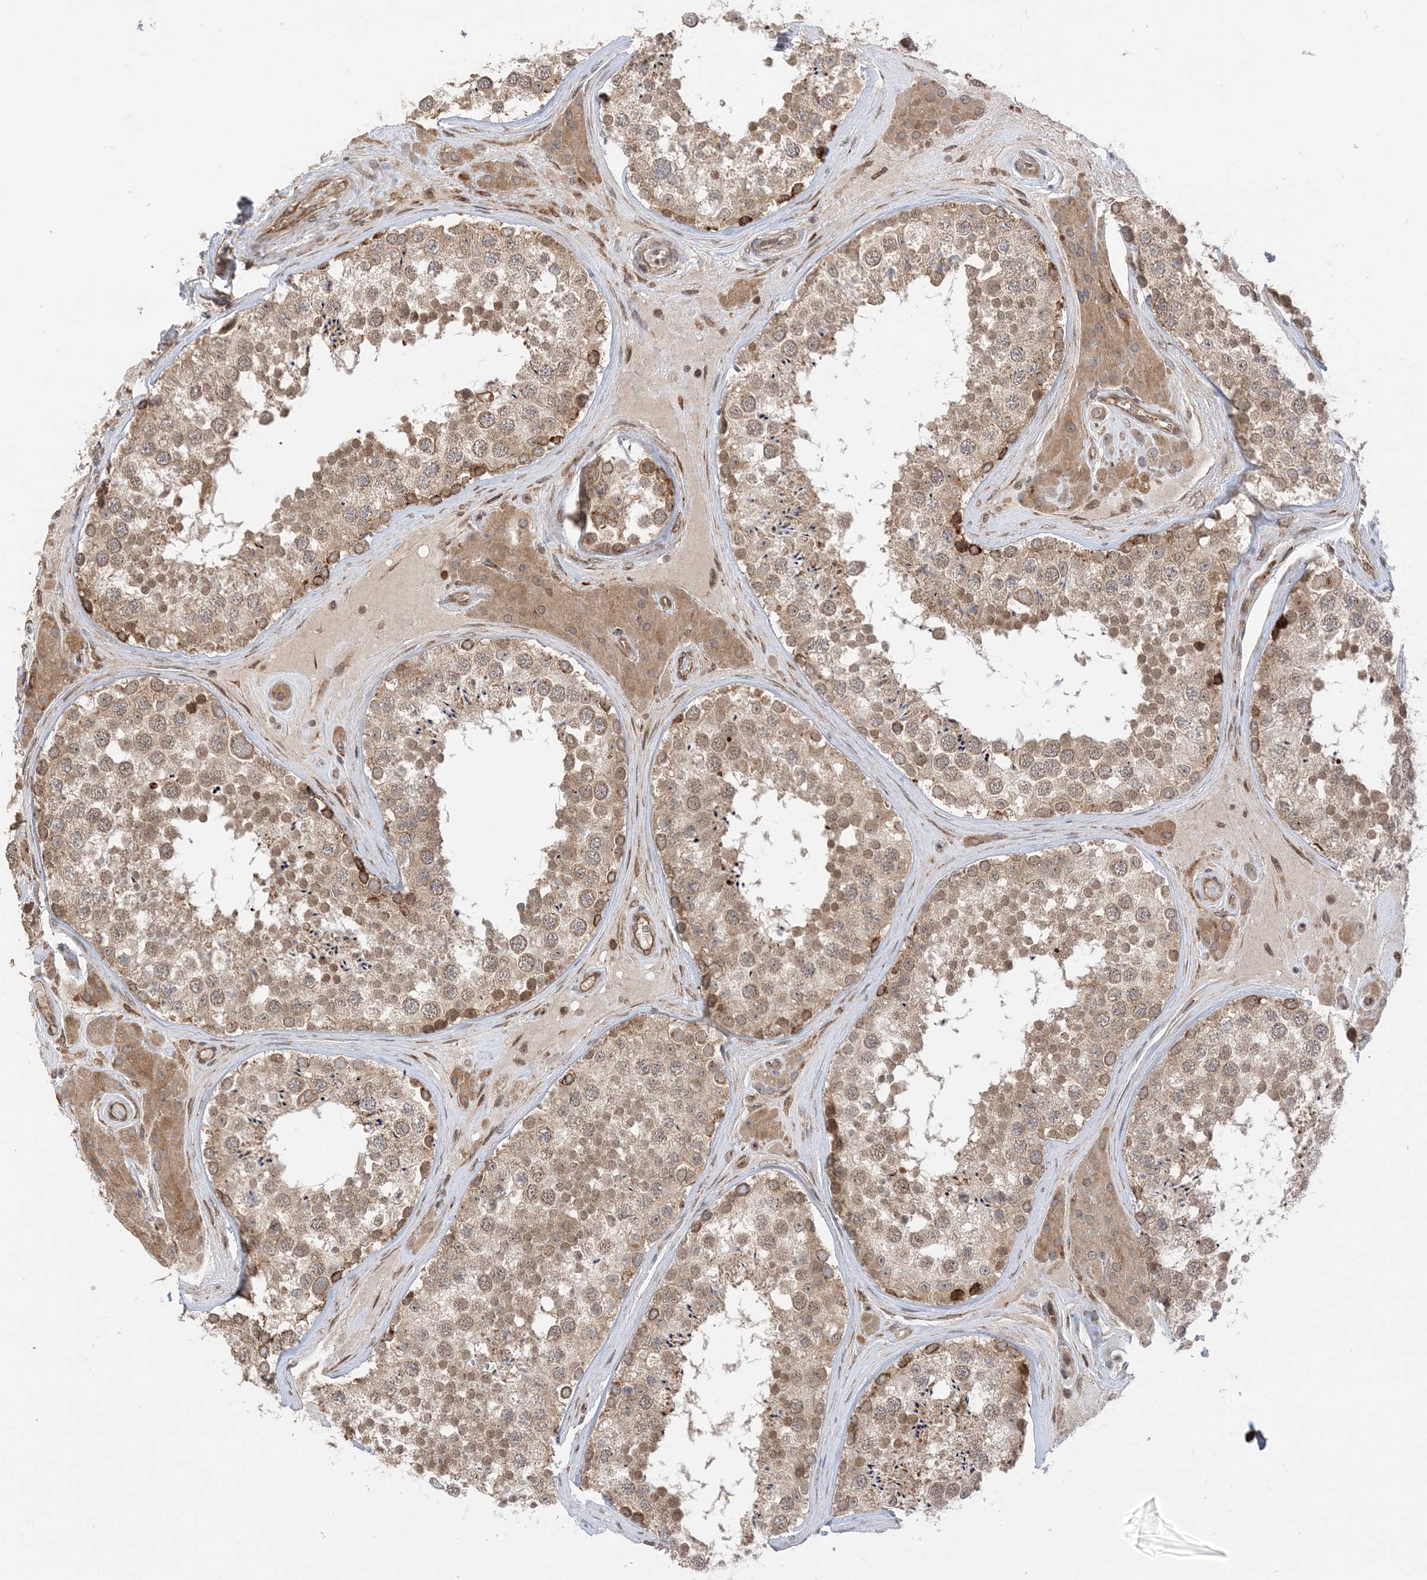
{"staining": {"intensity": "moderate", "quantity": ">75%", "location": "cytoplasmic/membranous,nuclear"}, "tissue": "testis", "cell_type": "Cells in seminiferous ducts", "image_type": "normal", "snomed": [{"axis": "morphology", "description": "Normal tissue, NOS"}, {"axis": "topography", "description": "Testis"}], "caption": "DAB immunohistochemical staining of benign human testis displays moderate cytoplasmic/membranous,nuclear protein staining in about >75% of cells in seminiferous ducts.", "gene": "METTL21A", "patient": {"sex": "male", "age": 46}}